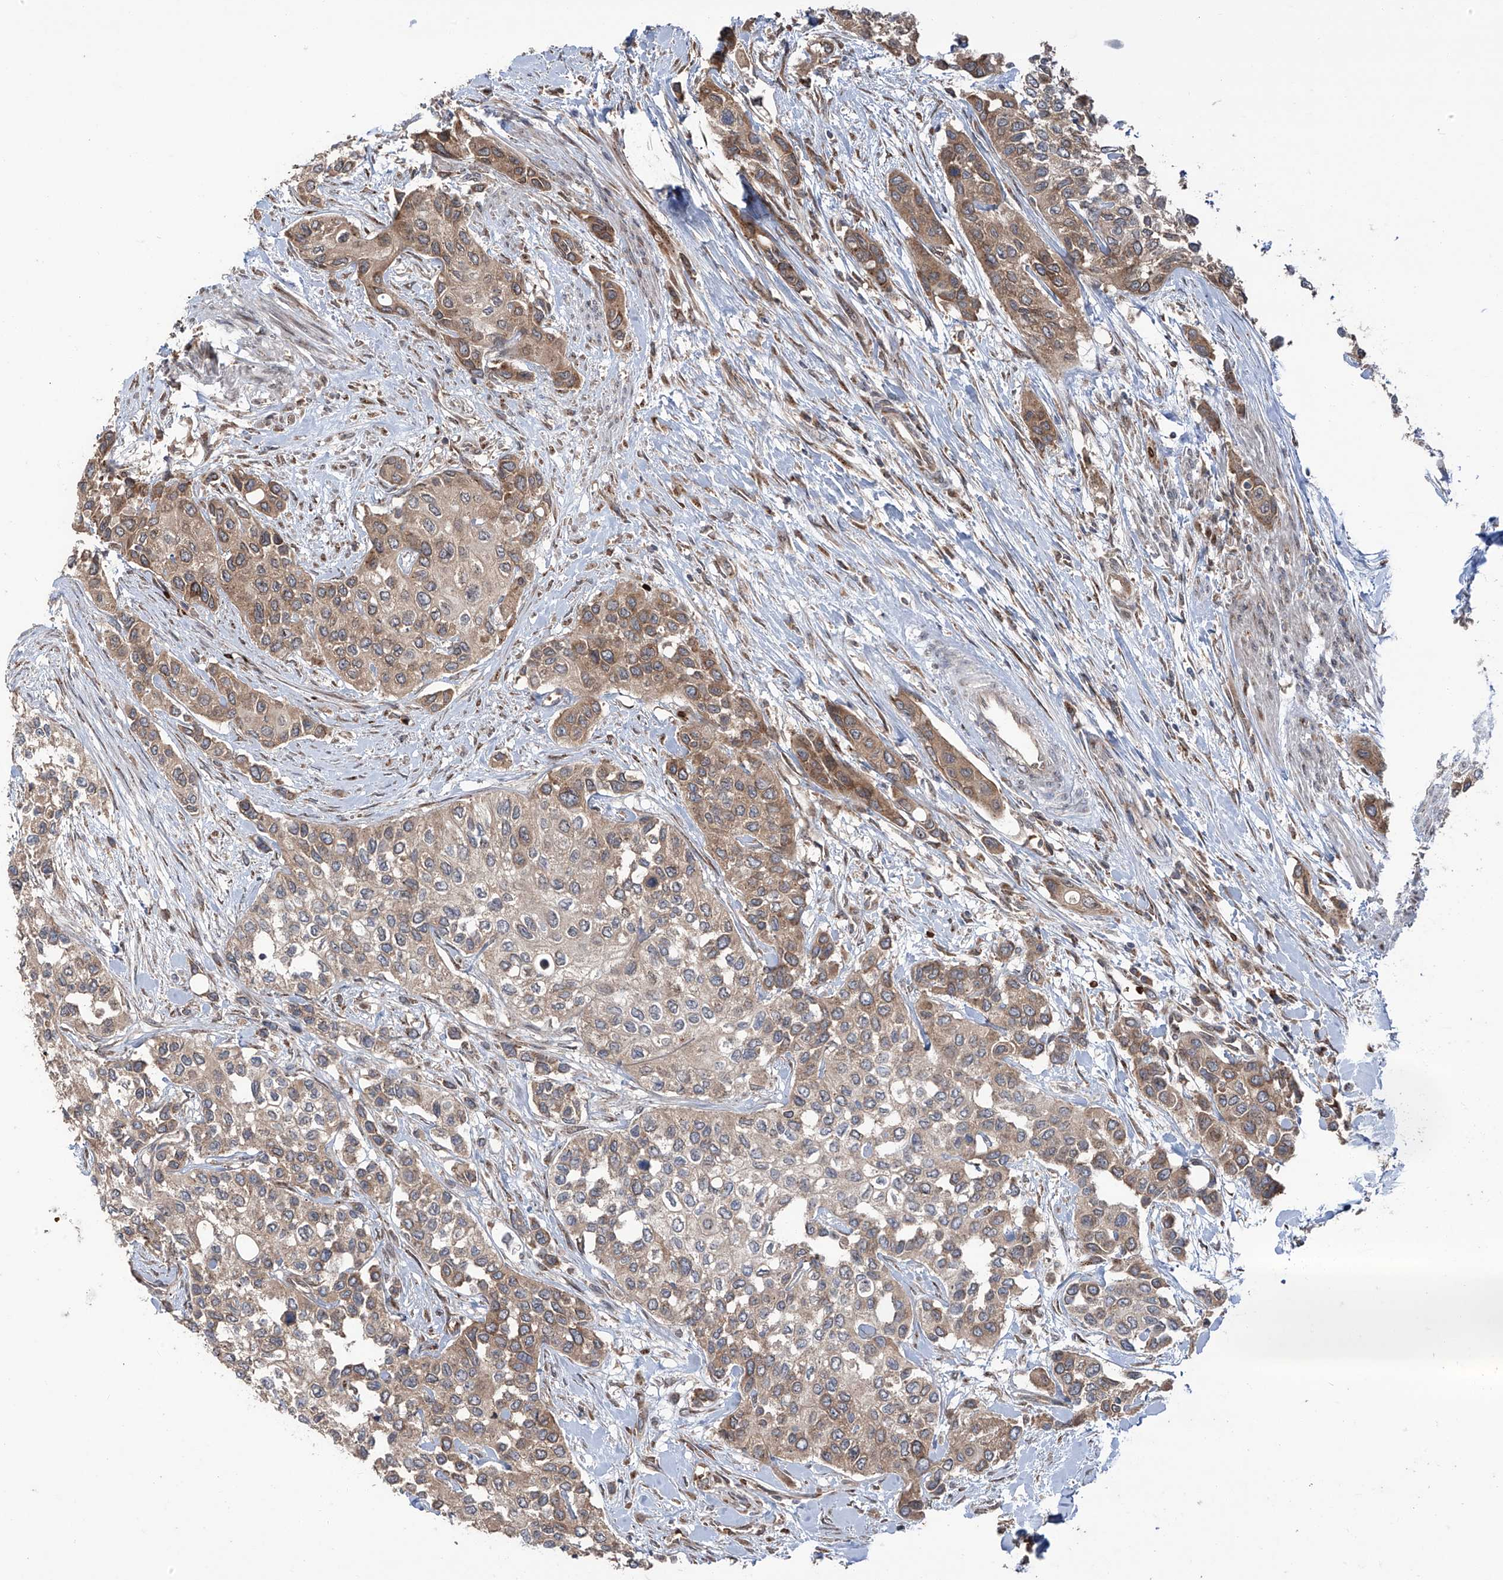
{"staining": {"intensity": "moderate", "quantity": ">75%", "location": "cytoplasmic/membranous"}, "tissue": "urothelial cancer", "cell_type": "Tumor cells", "image_type": "cancer", "snomed": [{"axis": "morphology", "description": "Normal tissue, NOS"}, {"axis": "morphology", "description": "Urothelial carcinoma, High grade"}, {"axis": "topography", "description": "Vascular tissue"}, {"axis": "topography", "description": "Urinary bladder"}], "caption": "IHC micrograph of neoplastic tissue: human high-grade urothelial carcinoma stained using immunohistochemistry (IHC) exhibits medium levels of moderate protein expression localized specifically in the cytoplasmic/membranous of tumor cells, appearing as a cytoplasmic/membranous brown color.", "gene": "ZDHHC9", "patient": {"sex": "female", "age": 56}}